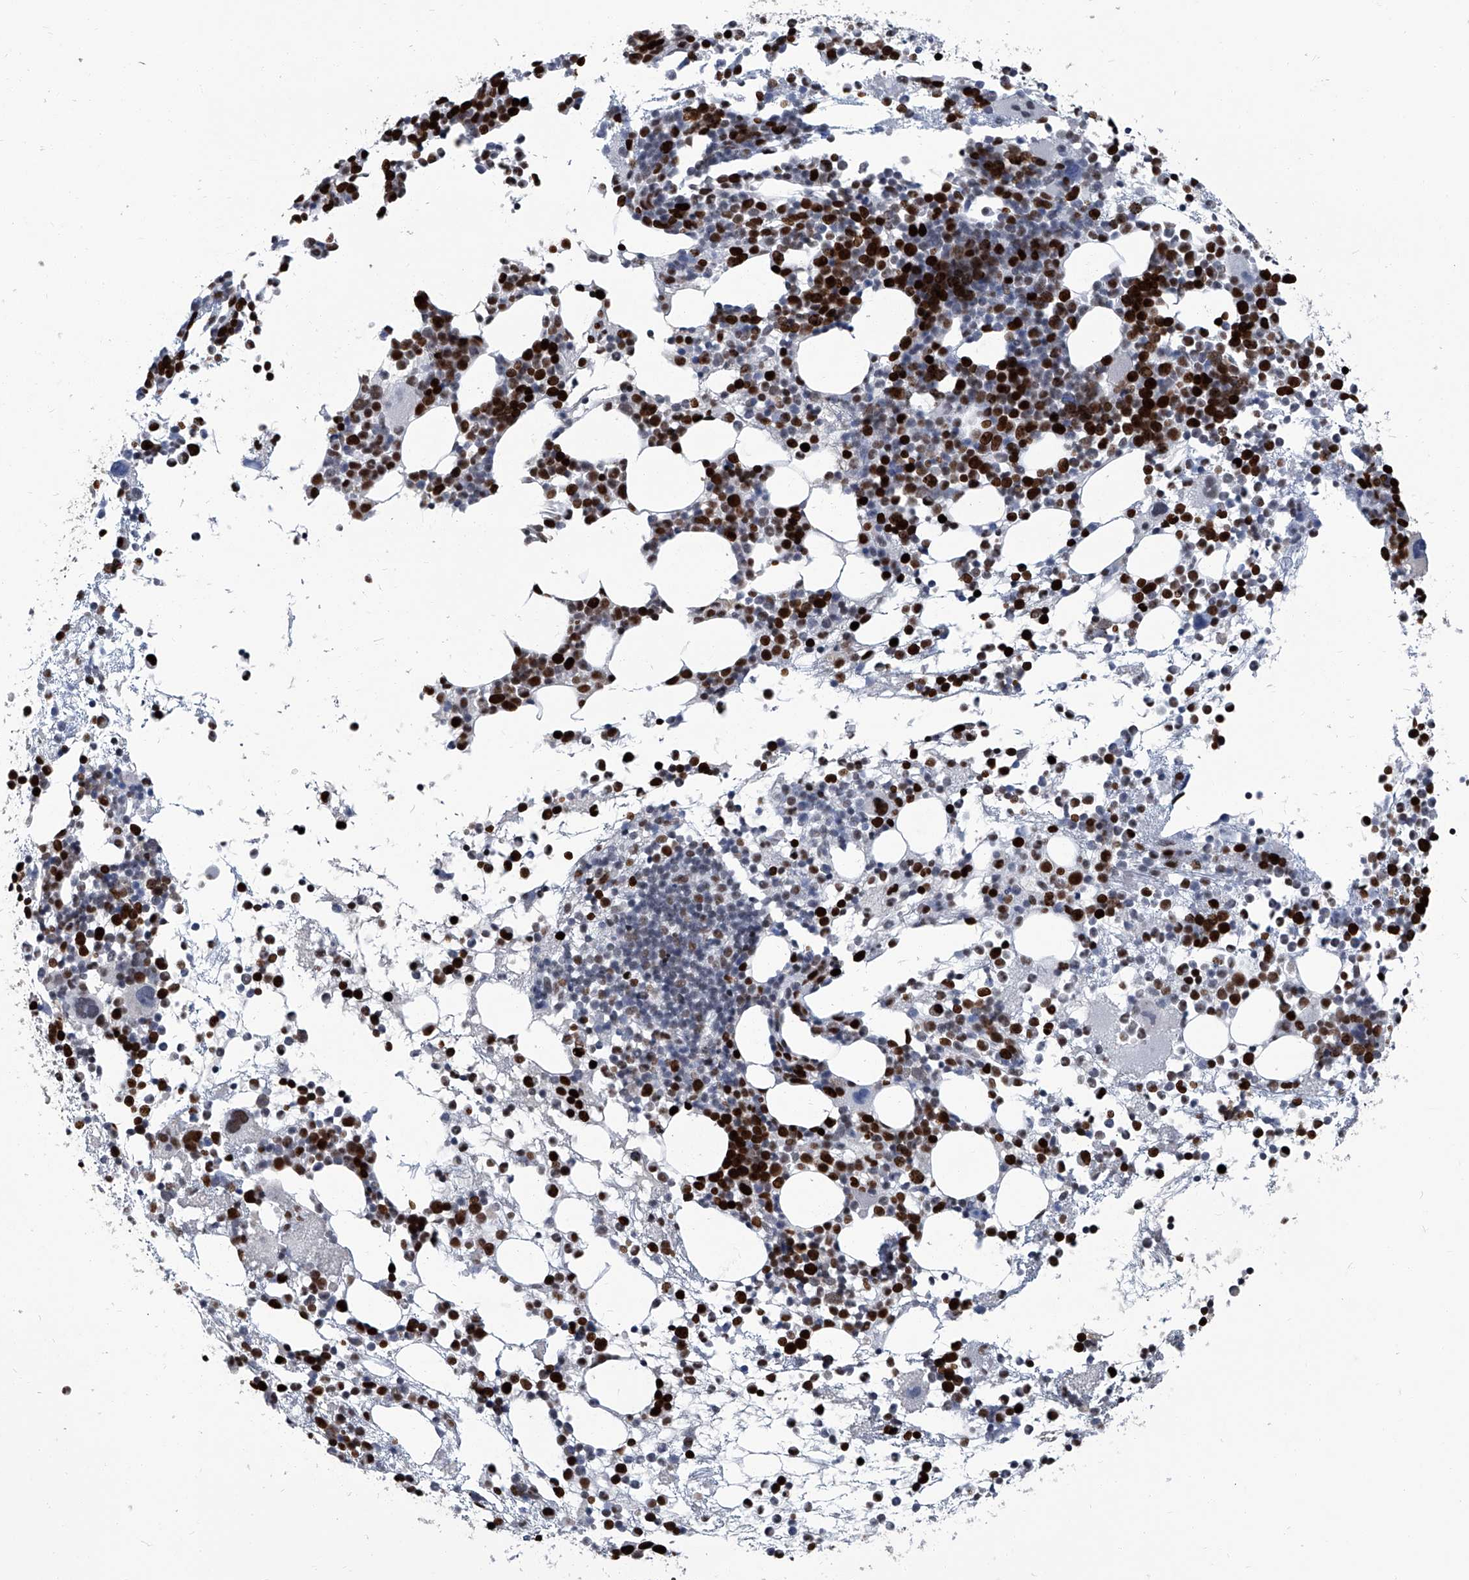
{"staining": {"intensity": "strong", "quantity": ">75%", "location": "nuclear"}, "tissue": "bone marrow", "cell_type": "Hematopoietic cells", "image_type": "normal", "snomed": [{"axis": "morphology", "description": "Normal tissue, NOS"}, {"axis": "topography", "description": "Bone marrow"}], "caption": "This micrograph reveals immunohistochemistry staining of benign bone marrow, with high strong nuclear positivity in approximately >75% of hematopoietic cells.", "gene": "PCNA", "patient": {"sex": "female", "age": 57}}